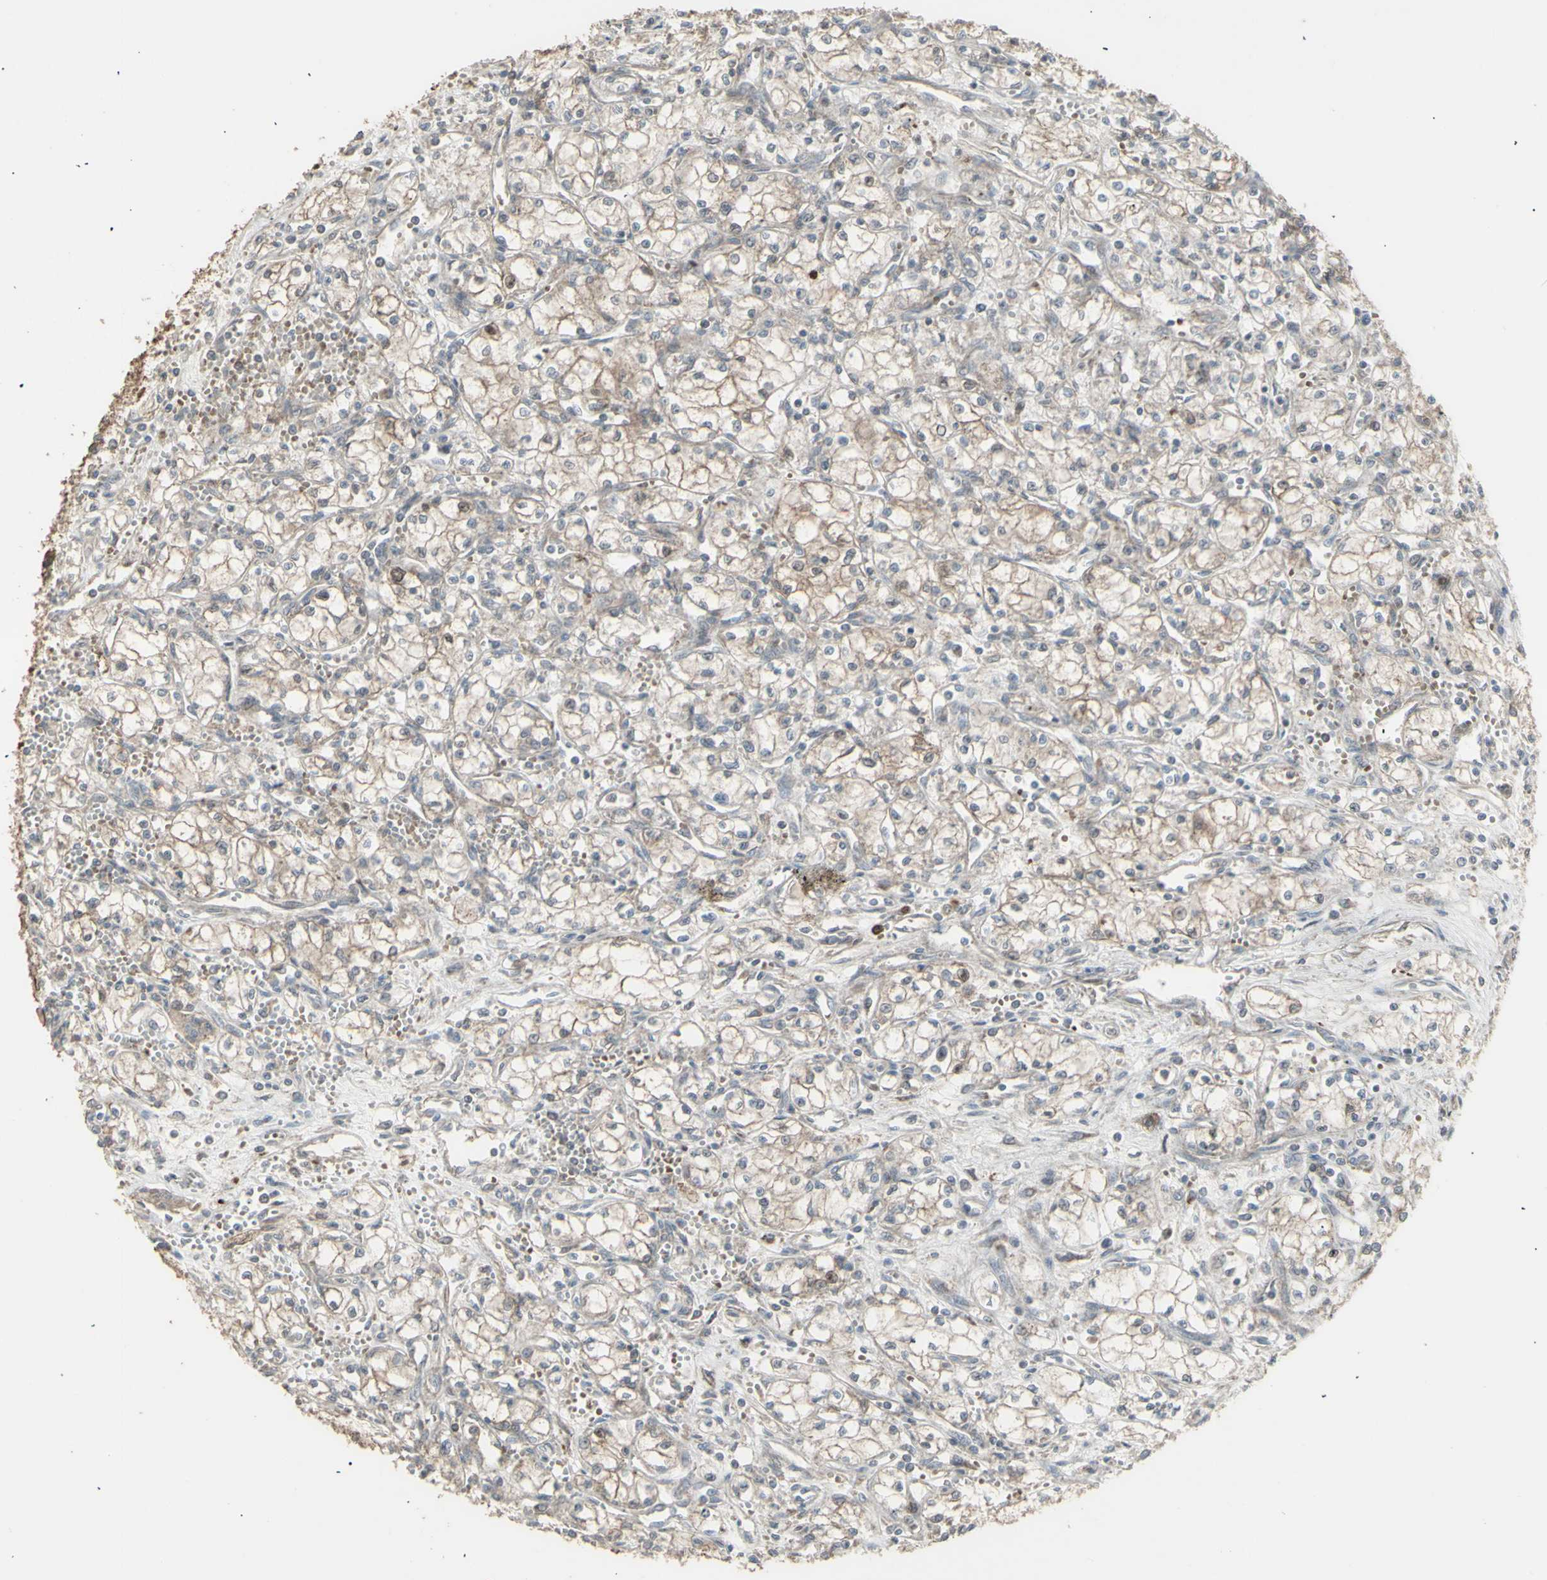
{"staining": {"intensity": "moderate", "quantity": ">75%", "location": "cytoplasmic/membranous"}, "tissue": "renal cancer", "cell_type": "Tumor cells", "image_type": "cancer", "snomed": [{"axis": "morphology", "description": "Normal tissue, NOS"}, {"axis": "morphology", "description": "Adenocarcinoma, NOS"}, {"axis": "topography", "description": "Kidney"}], "caption": "Human renal adenocarcinoma stained for a protein (brown) displays moderate cytoplasmic/membranous positive expression in approximately >75% of tumor cells.", "gene": "RNASEL", "patient": {"sex": "male", "age": 59}}